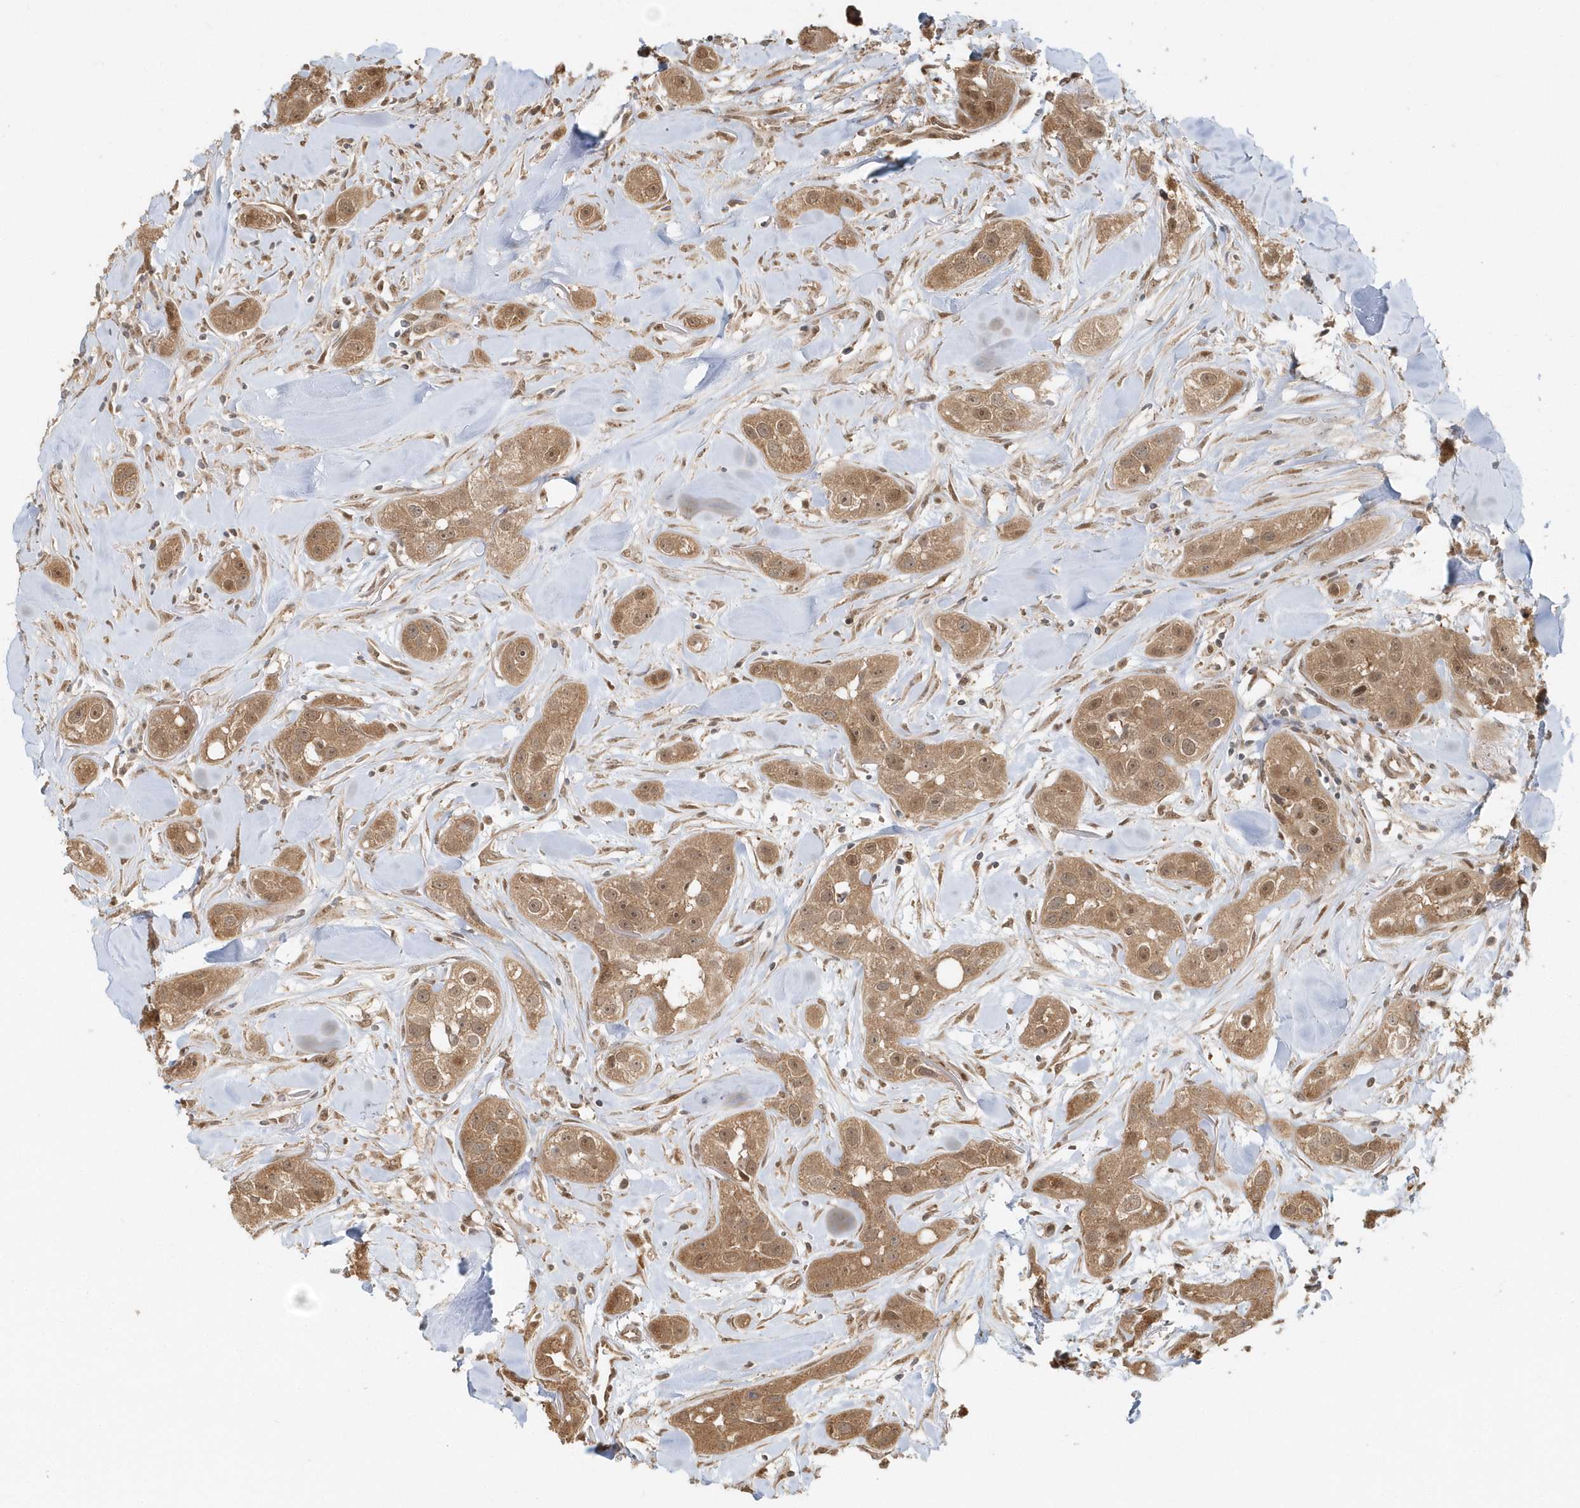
{"staining": {"intensity": "moderate", "quantity": ">75%", "location": "cytoplasmic/membranous,nuclear"}, "tissue": "head and neck cancer", "cell_type": "Tumor cells", "image_type": "cancer", "snomed": [{"axis": "morphology", "description": "Normal tissue, NOS"}, {"axis": "morphology", "description": "Squamous cell carcinoma, NOS"}, {"axis": "topography", "description": "Skeletal muscle"}, {"axis": "topography", "description": "Head-Neck"}], "caption": "This histopathology image reveals immunohistochemistry (IHC) staining of human head and neck squamous cell carcinoma, with medium moderate cytoplasmic/membranous and nuclear expression in approximately >75% of tumor cells.", "gene": "PSMD6", "patient": {"sex": "male", "age": 51}}